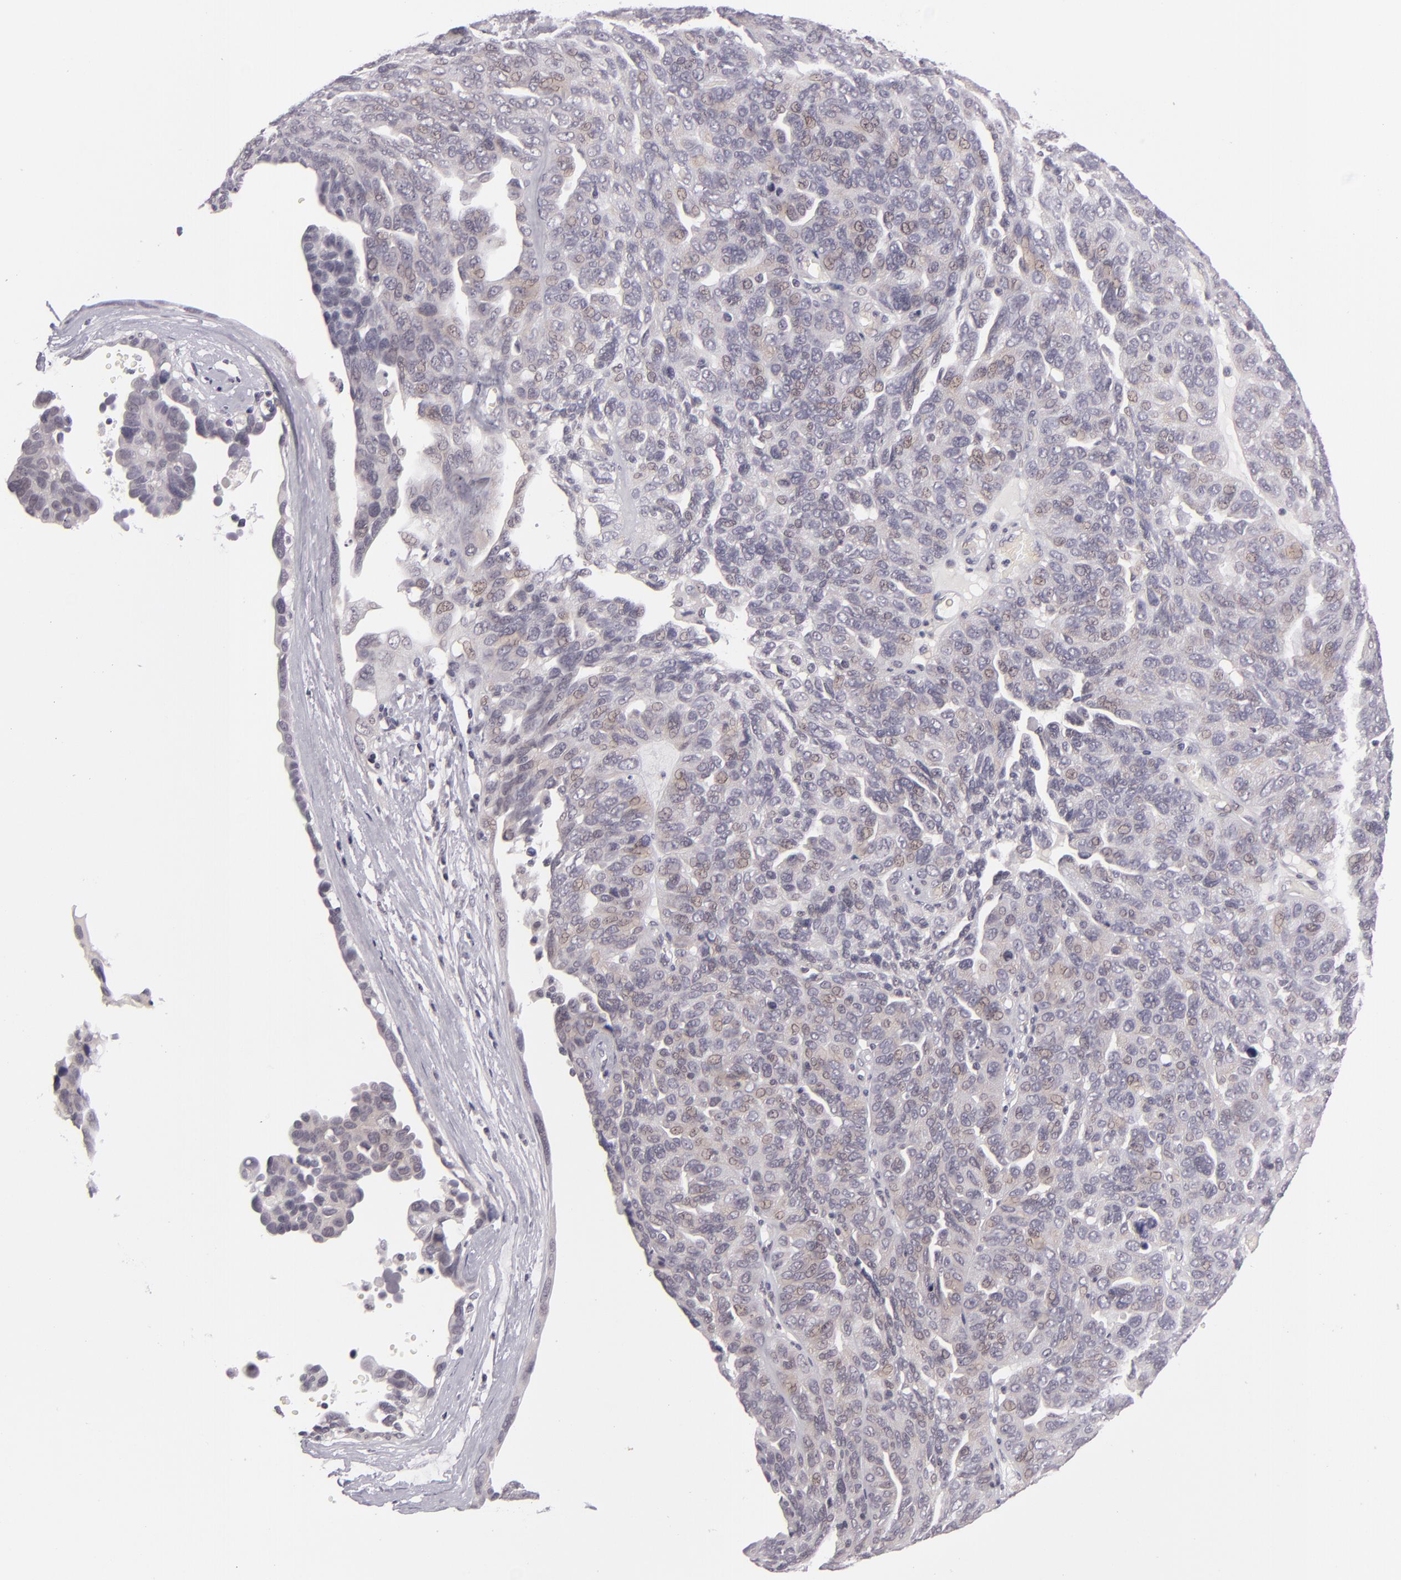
{"staining": {"intensity": "weak", "quantity": "<25%", "location": "nuclear"}, "tissue": "ovarian cancer", "cell_type": "Tumor cells", "image_type": "cancer", "snomed": [{"axis": "morphology", "description": "Cystadenocarcinoma, serous, NOS"}, {"axis": "topography", "description": "Ovary"}], "caption": "The histopathology image reveals no staining of tumor cells in ovarian cancer (serous cystadenocarcinoma).", "gene": "ZNF205", "patient": {"sex": "female", "age": 64}}